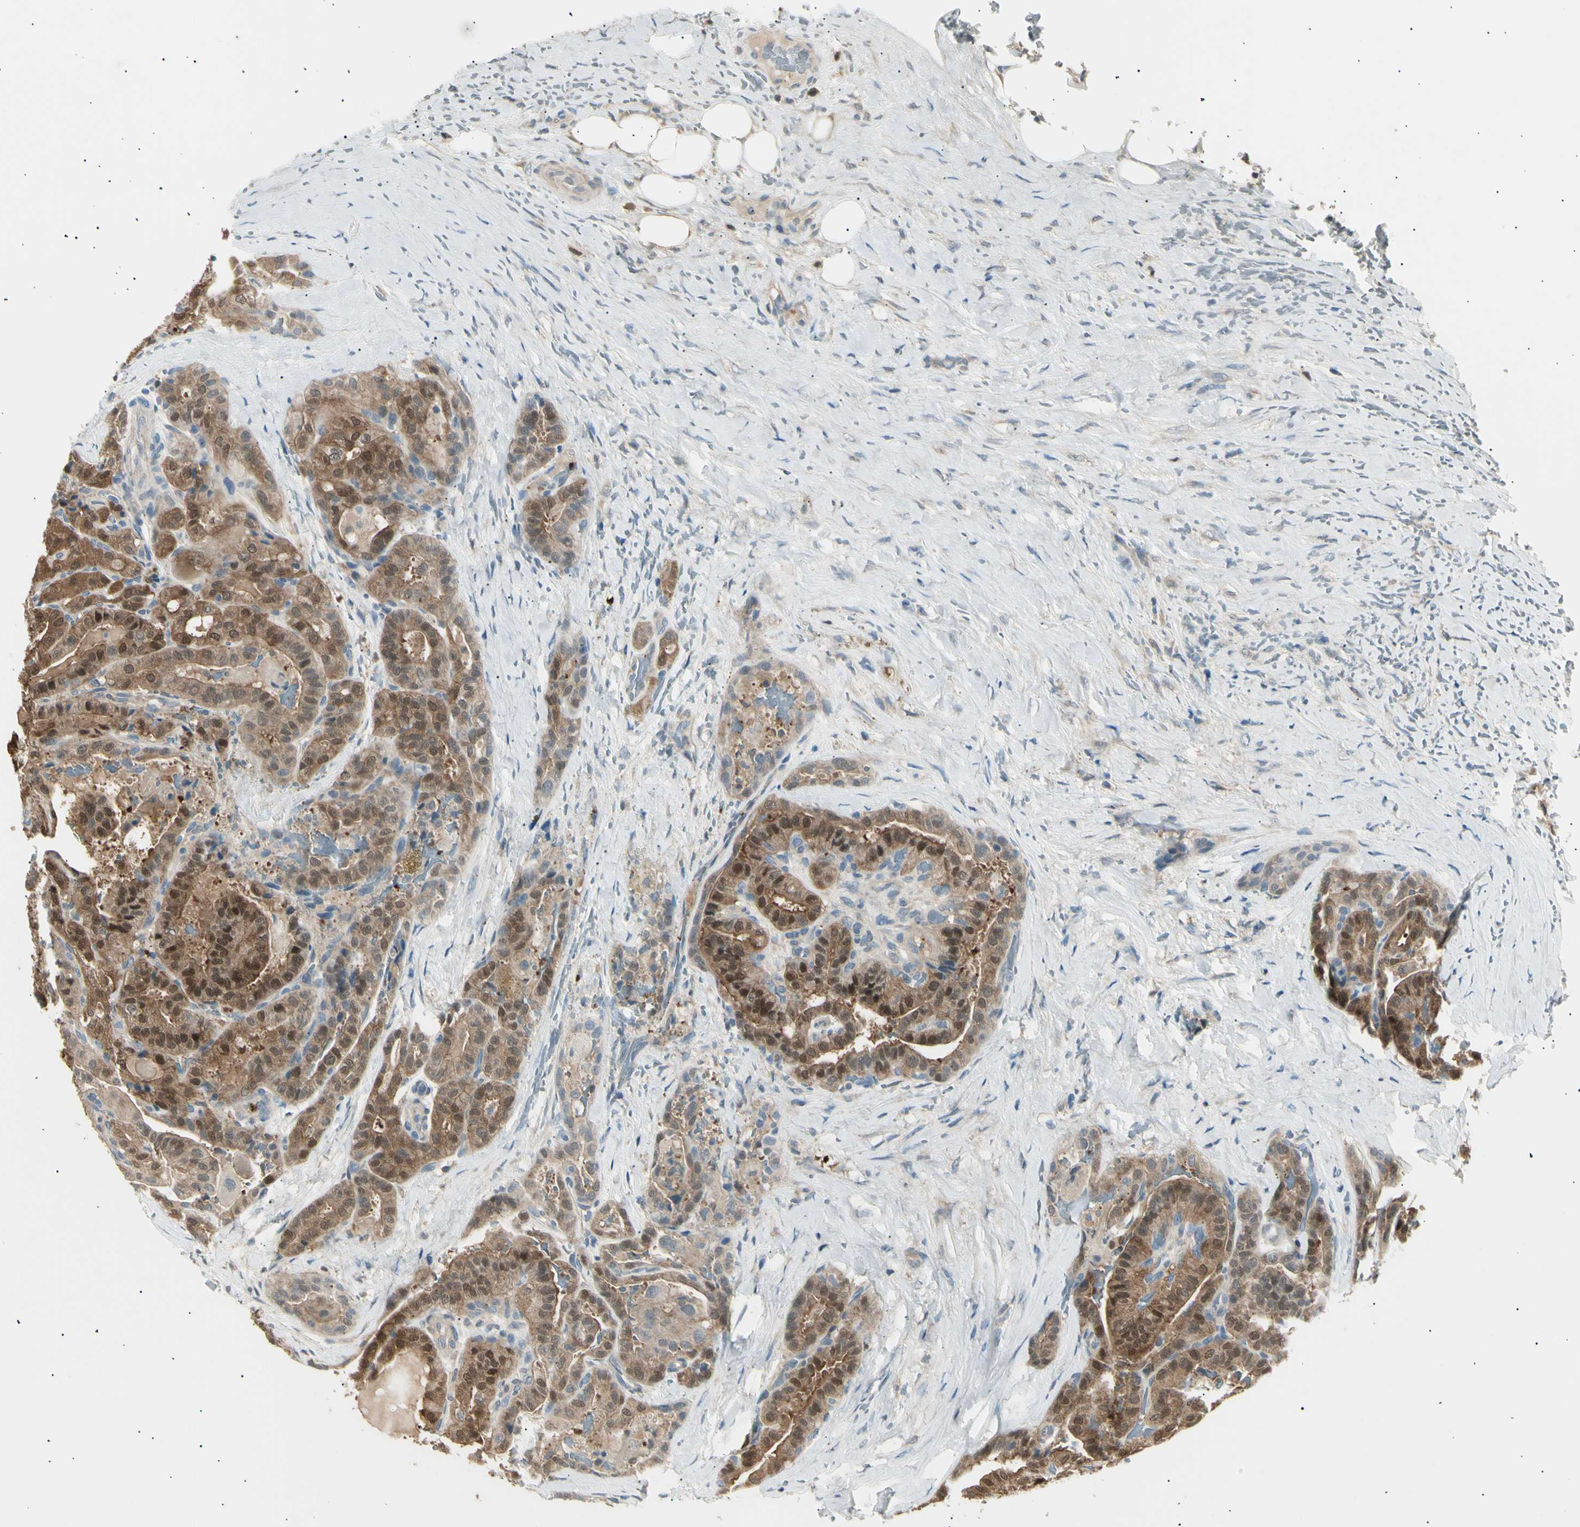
{"staining": {"intensity": "moderate", "quantity": ">75%", "location": "cytoplasmic/membranous,nuclear"}, "tissue": "thyroid cancer", "cell_type": "Tumor cells", "image_type": "cancer", "snomed": [{"axis": "morphology", "description": "Papillary adenocarcinoma, NOS"}, {"axis": "topography", "description": "Thyroid gland"}], "caption": "Immunohistochemistry micrograph of thyroid papillary adenocarcinoma stained for a protein (brown), which demonstrates medium levels of moderate cytoplasmic/membranous and nuclear staining in approximately >75% of tumor cells.", "gene": "LHPP", "patient": {"sex": "male", "age": 77}}